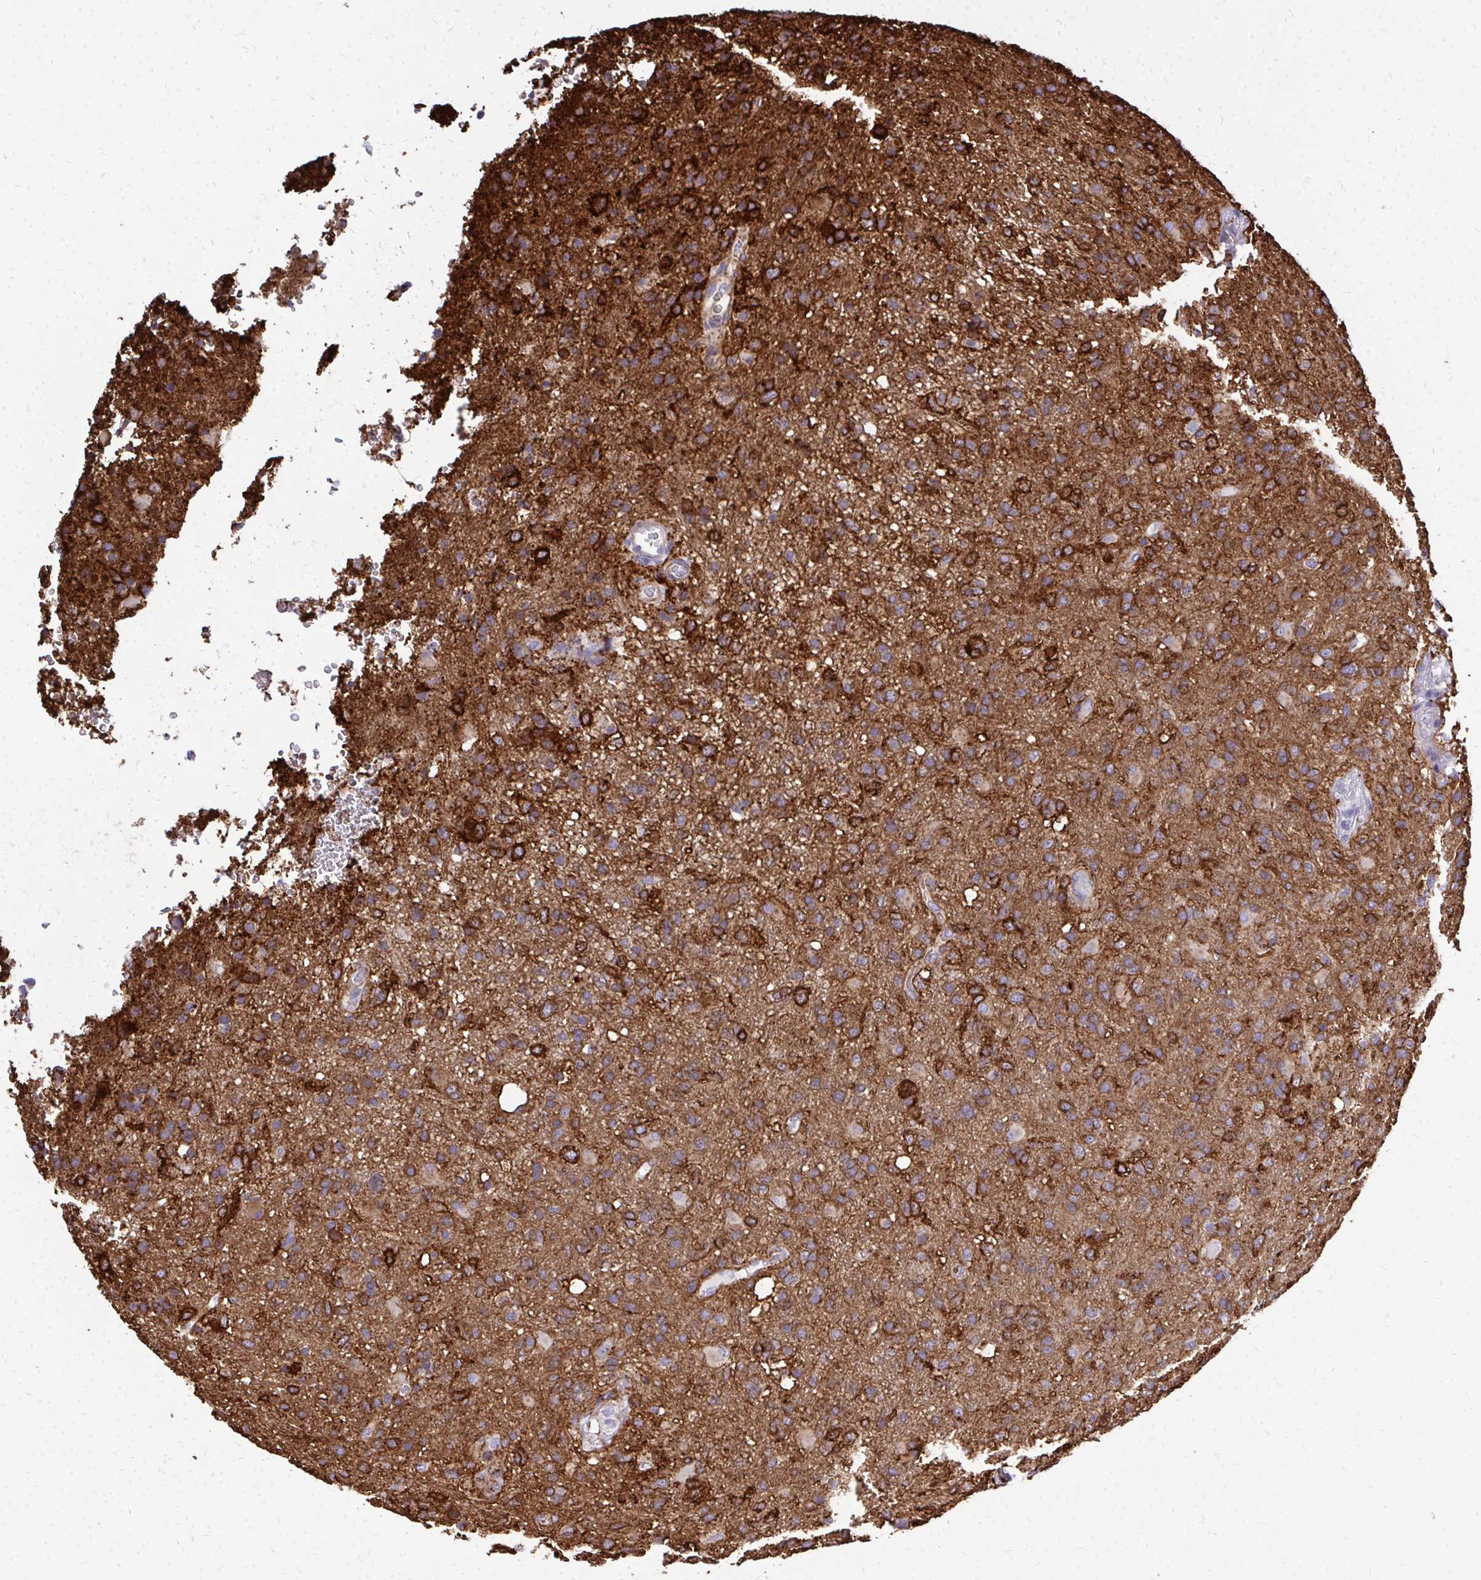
{"staining": {"intensity": "strong", "quantity": "25%-75%", "location": "cytoplasmic/membranous"}, "tissue": "glioma", "cell_type": "Tumor cells", "image_type": "cancer", "snomed": [{"axis": "morphology", "description": "Glioma, malignant, High grade"}, {"axis": "topography", "description": "Brain"}], "caption": "Protein staining displays strong cytoplasmic/membranous expression in about 25%-75% of tumor cells in glioma. Using DAB (3,3'-diaminobenzidine) (brown) and hematoxylin (blue) stains, captured at high magnification using brightfield microscopy.", "gene": "MARCKSL1", "patient": {"sex": "female", "age": 74}}